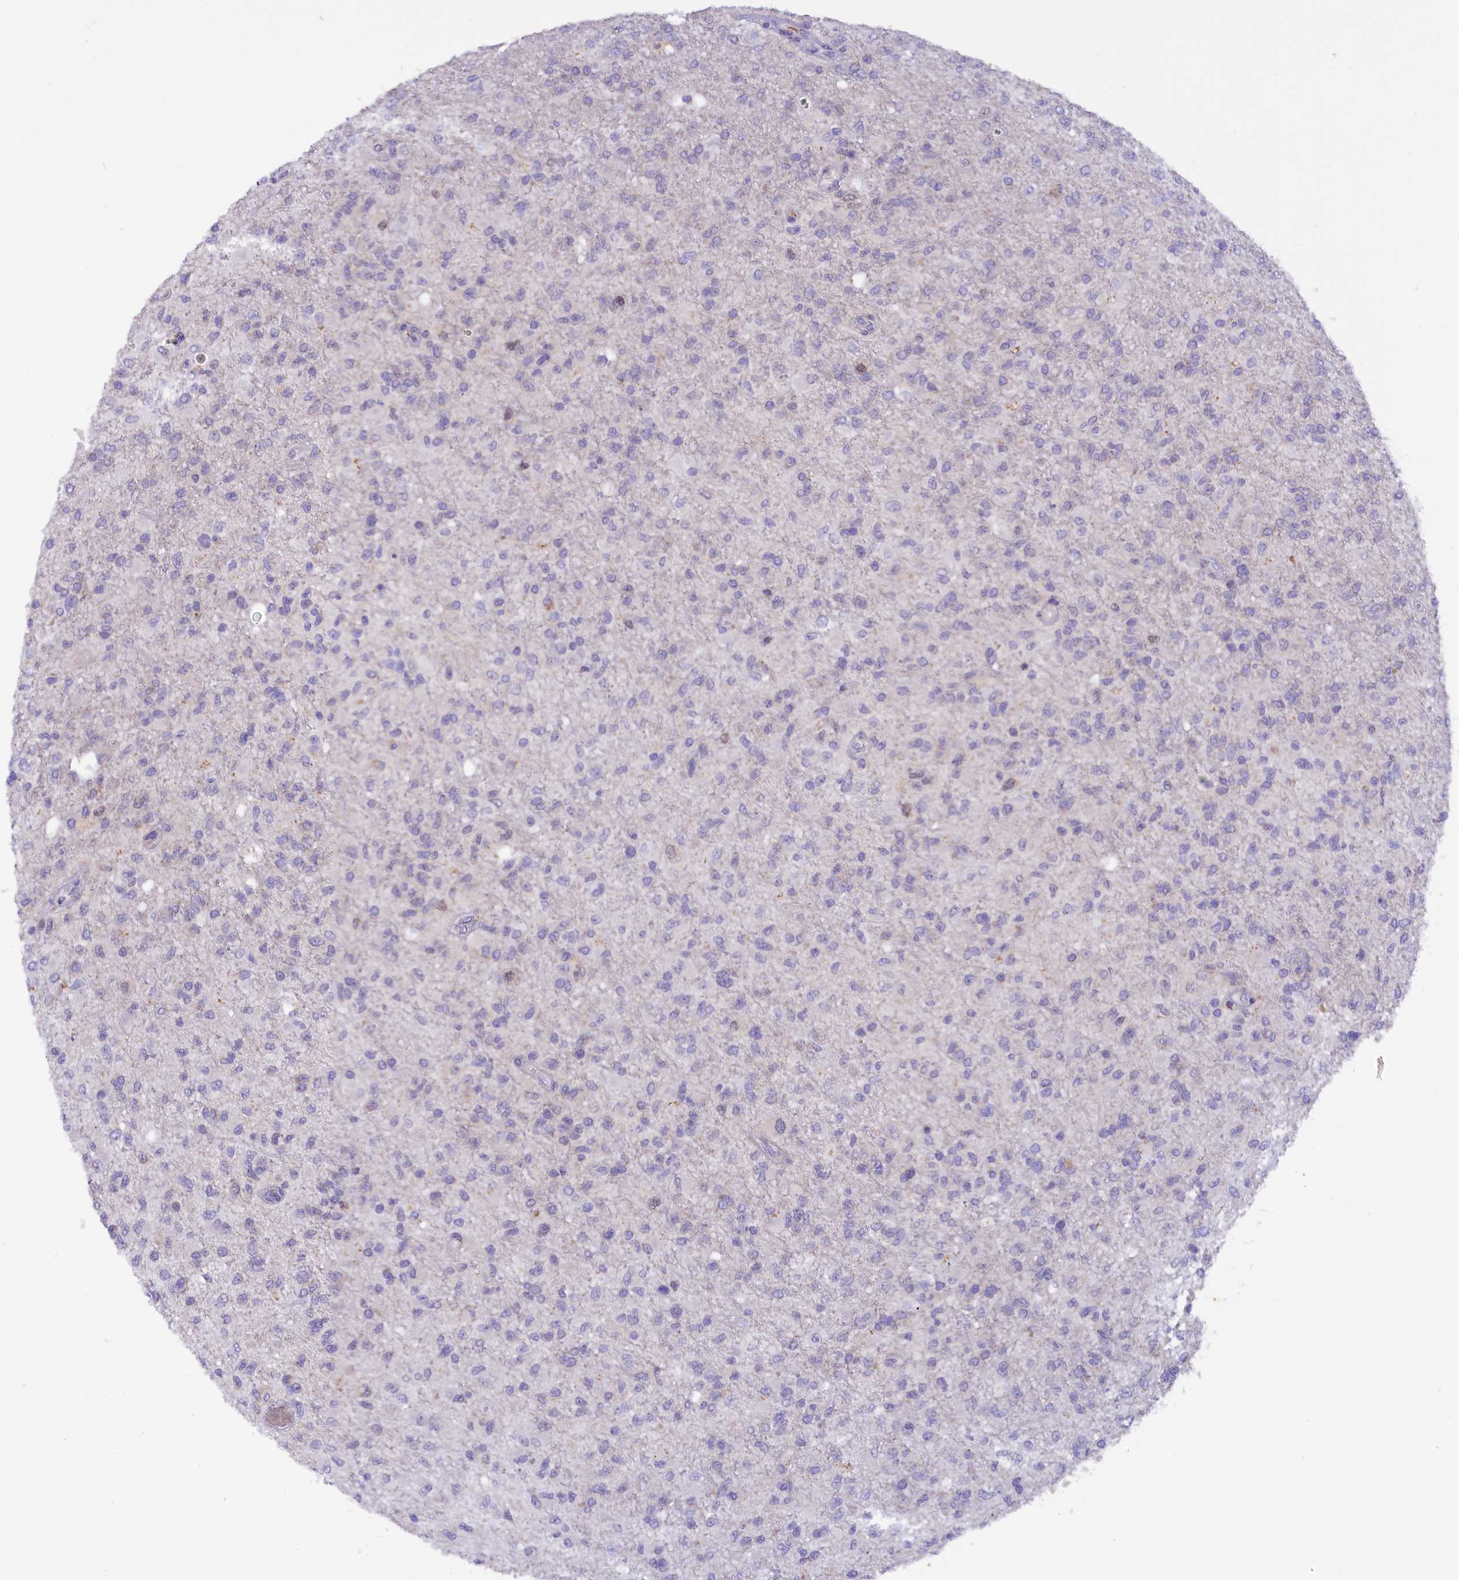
{"staining": {"intensity": "negative", "quantity": "none", "location": "none"}, "tissue": "glioma", "cell_type": "Tumor cells", "image_type": "cancer", "snomed": [{"axis": "morphology", "description": "Glioma, malignant, High grade"}, {"axis": "topography", "description": "Brain"}], "caption": "Tumor cells show no significant protein expression in glioma.", "gene": "PKIA", "patient": {"sex": "female", "age": 74}}